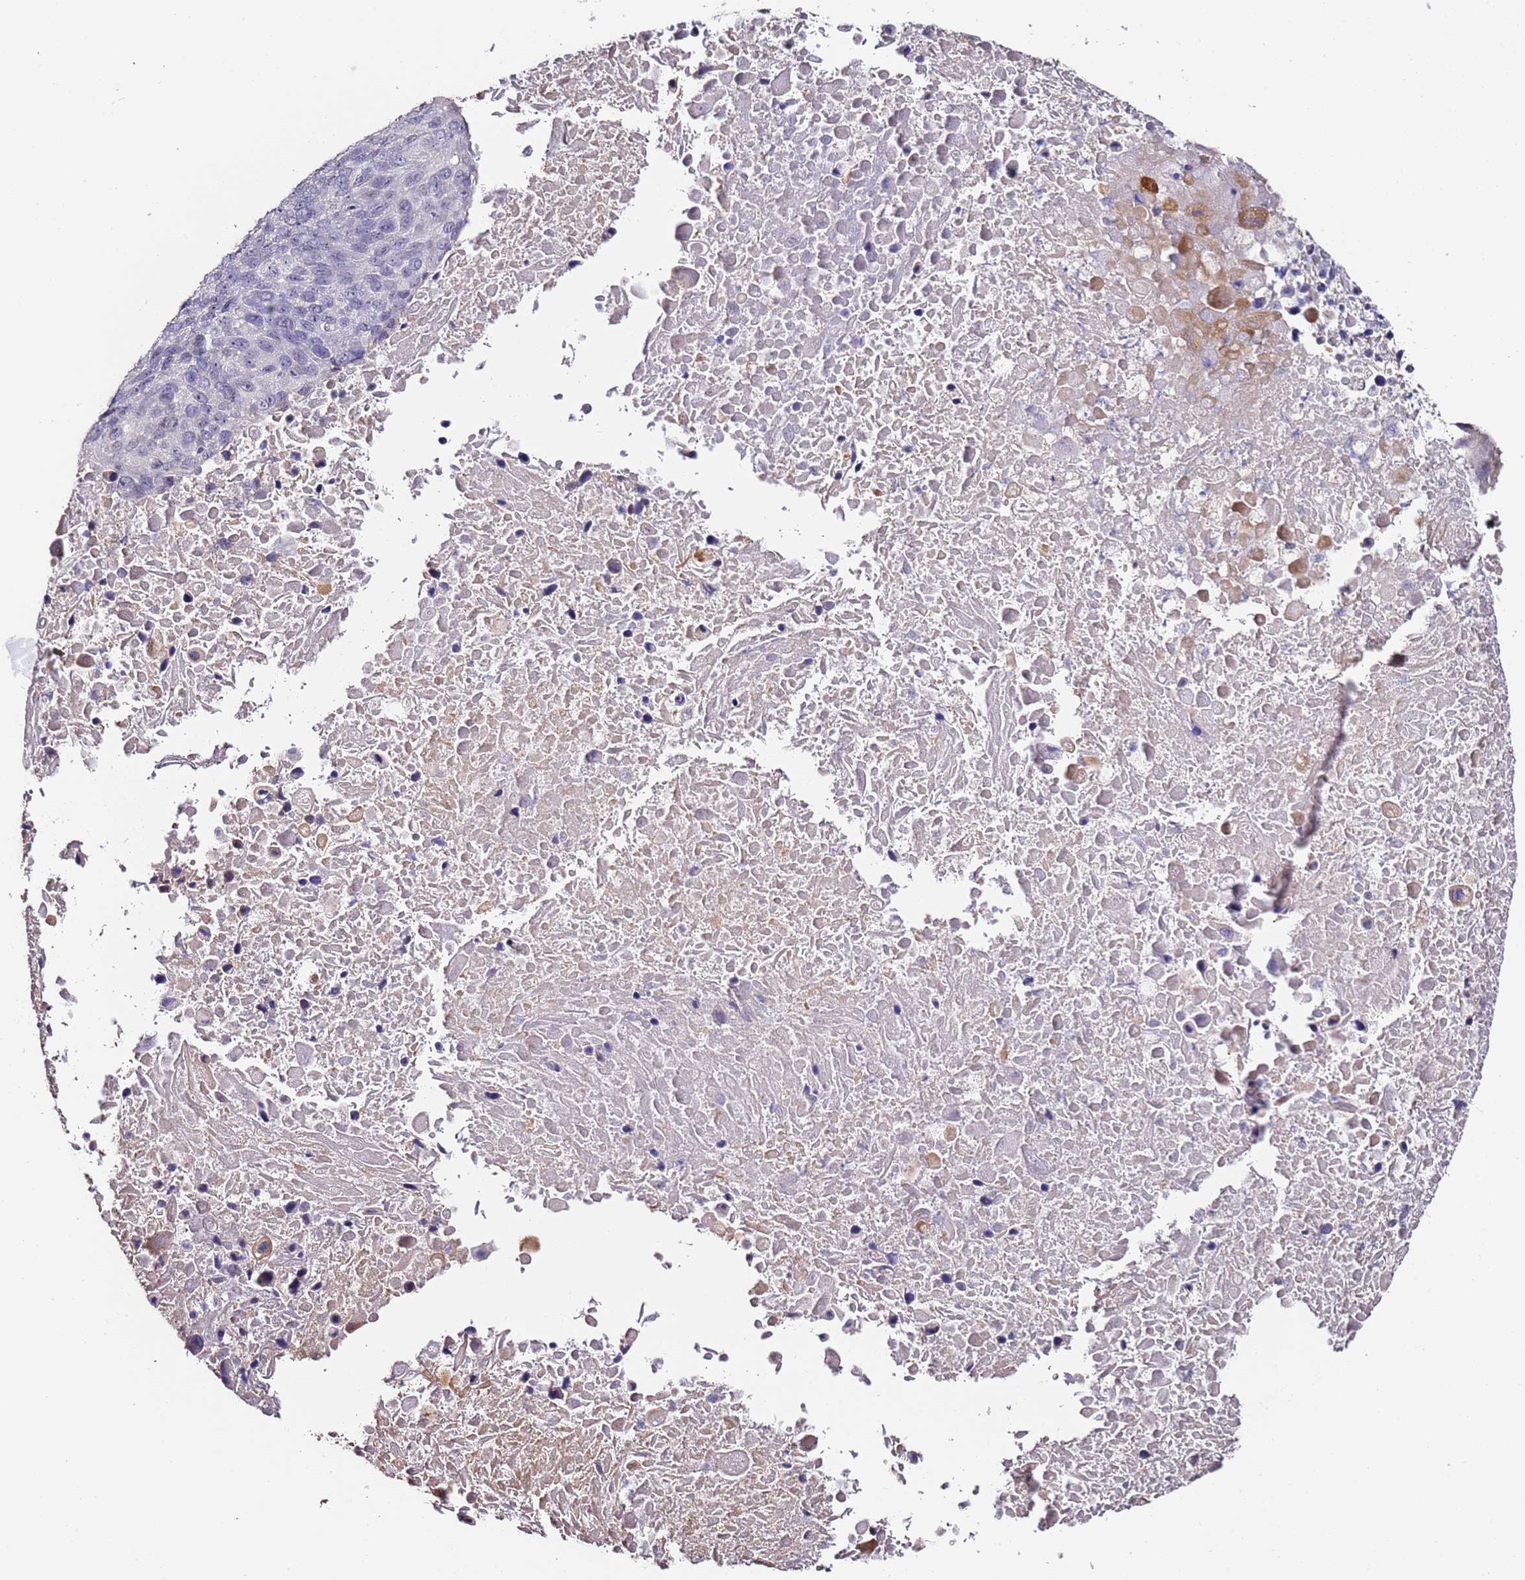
{"staining": {"intensity": "negative", "quantity": "none", "location": "none"}, "tissue": "lung cancer", "cell_type": "Tumor cells", "image_type": "cancer", "snomed": [{"axis": "morphology", "description": "Normal tissue, NOS"}, {"axis": "morphology", "description": "Squamous cell carcinoma, NOS"}, {"axis": "topography", "description": "Lymph node"}, {"axis": "topography", "description": "Lung"}], "caption": "High magnification brightfield microscopy of lung cancer stained with DAB (brown) and counterstained with hematoxylin (blue): tumor cells show no significant expression.", "gene": "C3orf80", "patient": {"sex": "male", "age": 66}}